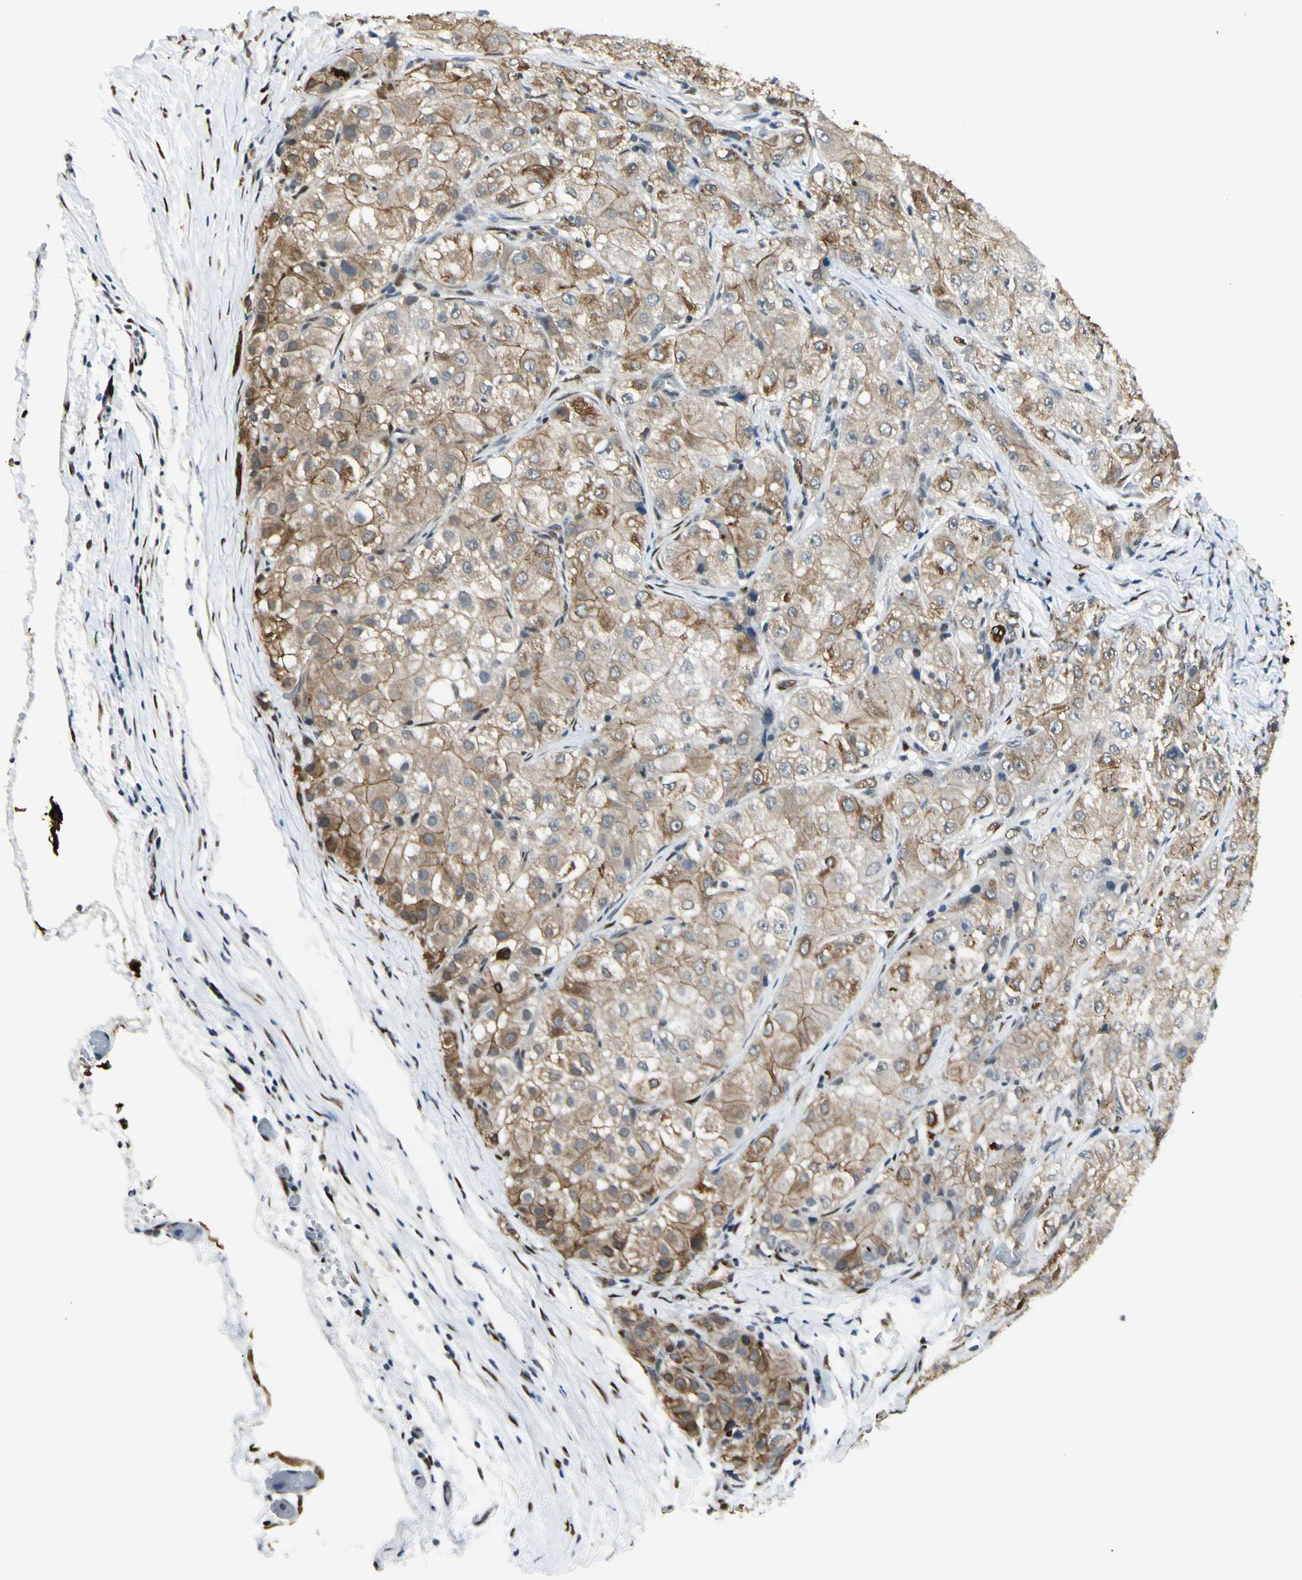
{"staining": {"intensity": "moderate", "quantity": ">75%", "location": "cytoplasmic/membranous"}, "tissue": "liver cancer", "cell_type": "Tumor cells", "image_type": "cancer", "snomed": [{"axis": "morphology", "description": "Carcinoma, Hepatocellular, NOS"}, {"axis": "topography", "description": "Liver"}], "caption": "There is medium levels of moderate cytoplasmic/membranous expression in tumor cells of liver hepatocellular carcinoma, as demonstrated by immunohistochemical staining (brown color).", "gene": "ATXN1", "patient": {"sex": "male", "age": 80}}